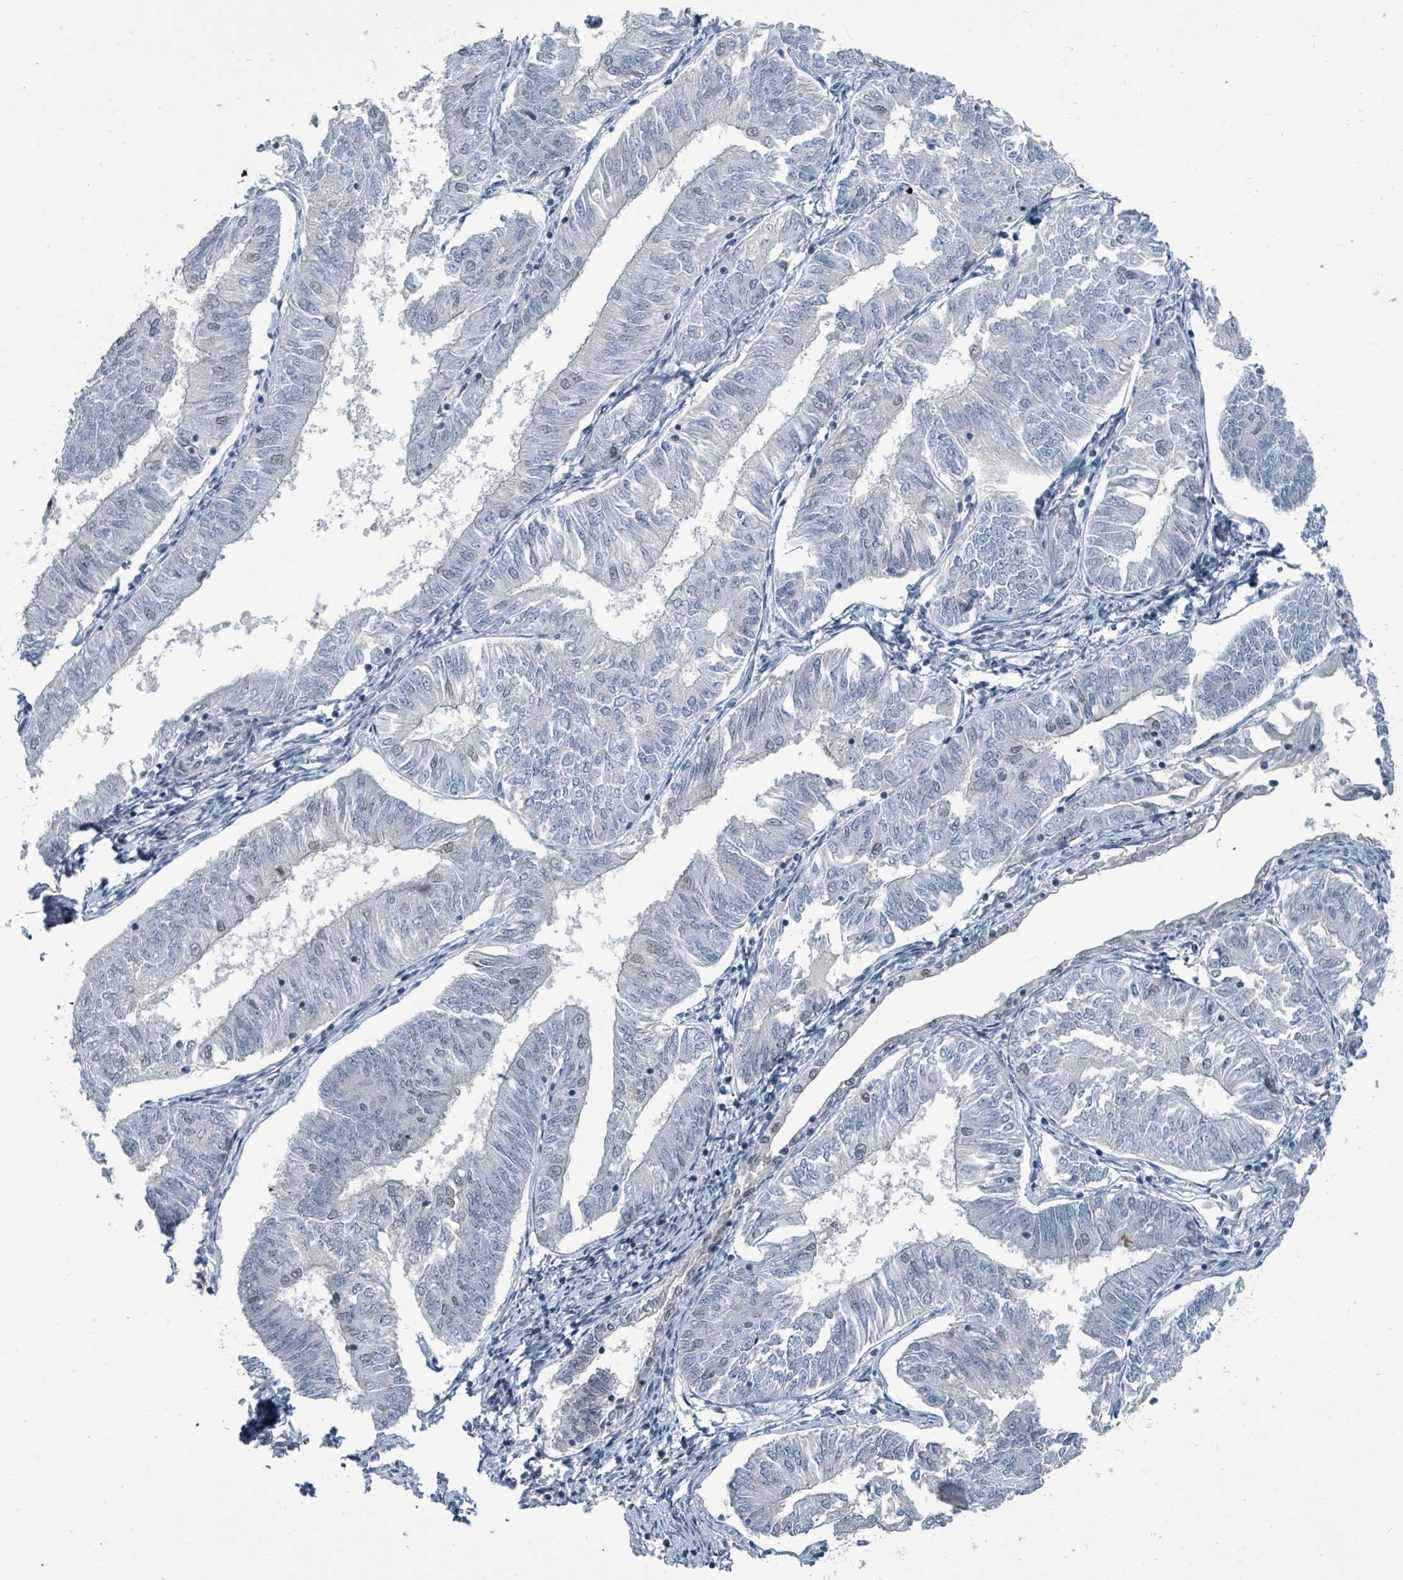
{"staining": {"intensity": "negative", "quantity": "none", "location": "none"}, "tissue": "endometrial cancer", "cell_type": "Tumor cells", "image_type": "cancer", "snomed": [{"axis": "morphology", "description": "Adenocarcinoma, NOS"}, {"axis": "topography", "description": "Endometrium"}], "caption": "Adenocarcinoma (endometrial) was stained to show a protein in brown. There is no significant positivity in tumor cells.", "gene": "UCK1", "patient": {"sex": "female", "age": 58}}